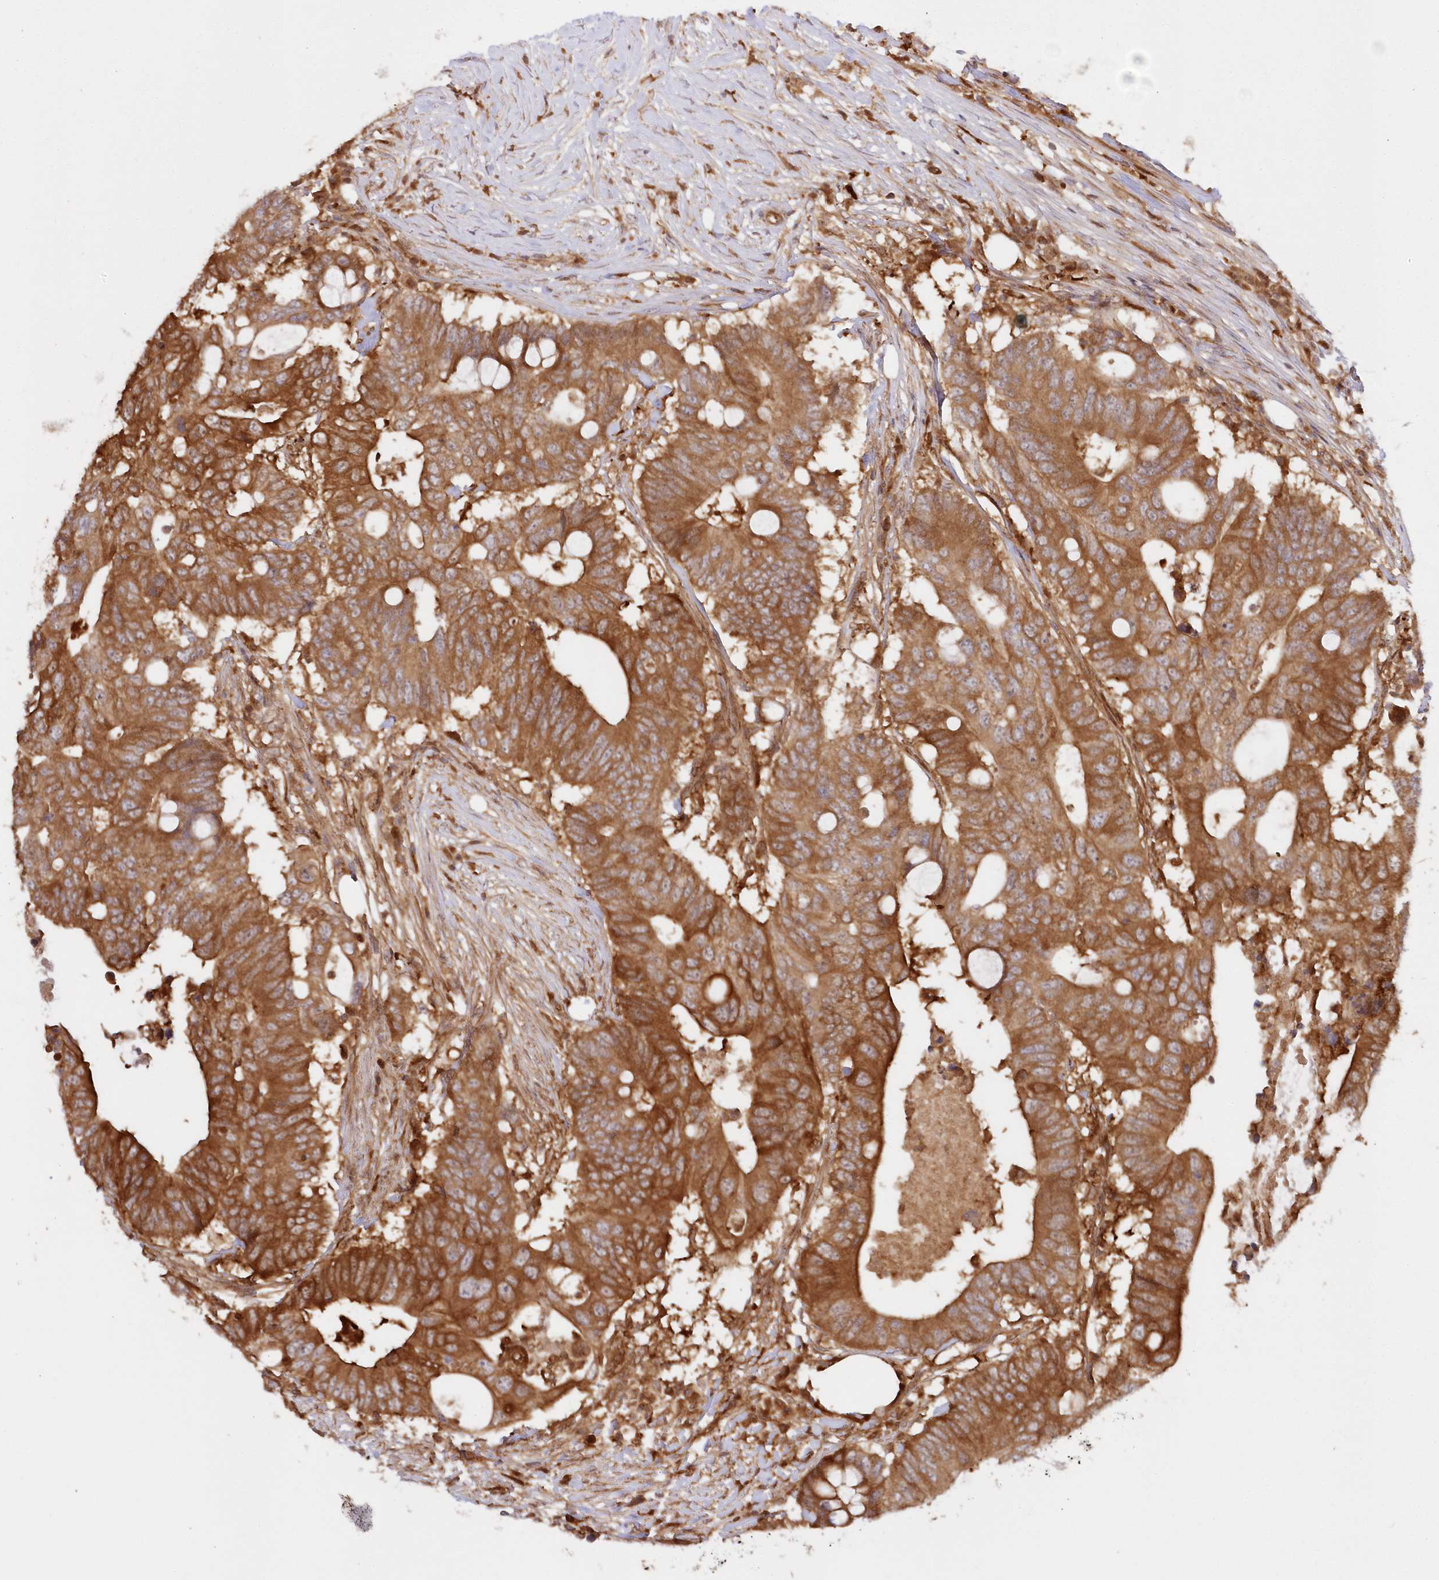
{"staining": {"intensity": "moderate", "quantity": ">75%", "location": "cytoplasmic/membranous"}, "tissue": "colorectal cancer", "cell_type": "Tumor cells", "image_type": "cancer", "snomed": [{"axis": "morphology", "description": "Adenocarcinoma, NOS"}, {"axis": "topography", "description": "Colon"}], "caption": "Colorectal cancer stained with DAB (3,3'-diaminobenzidine) IHC shows medium levels of moderate cytoplasmic/membranous staining in approximately >75% of tumor cells. The staining is performed using DAB brown chromogen to label protein expression. The nuclei are counter-stained blue using hematoxylin.", "gene": "GBE1", "patient": {"sex": "male", "age": 71}}